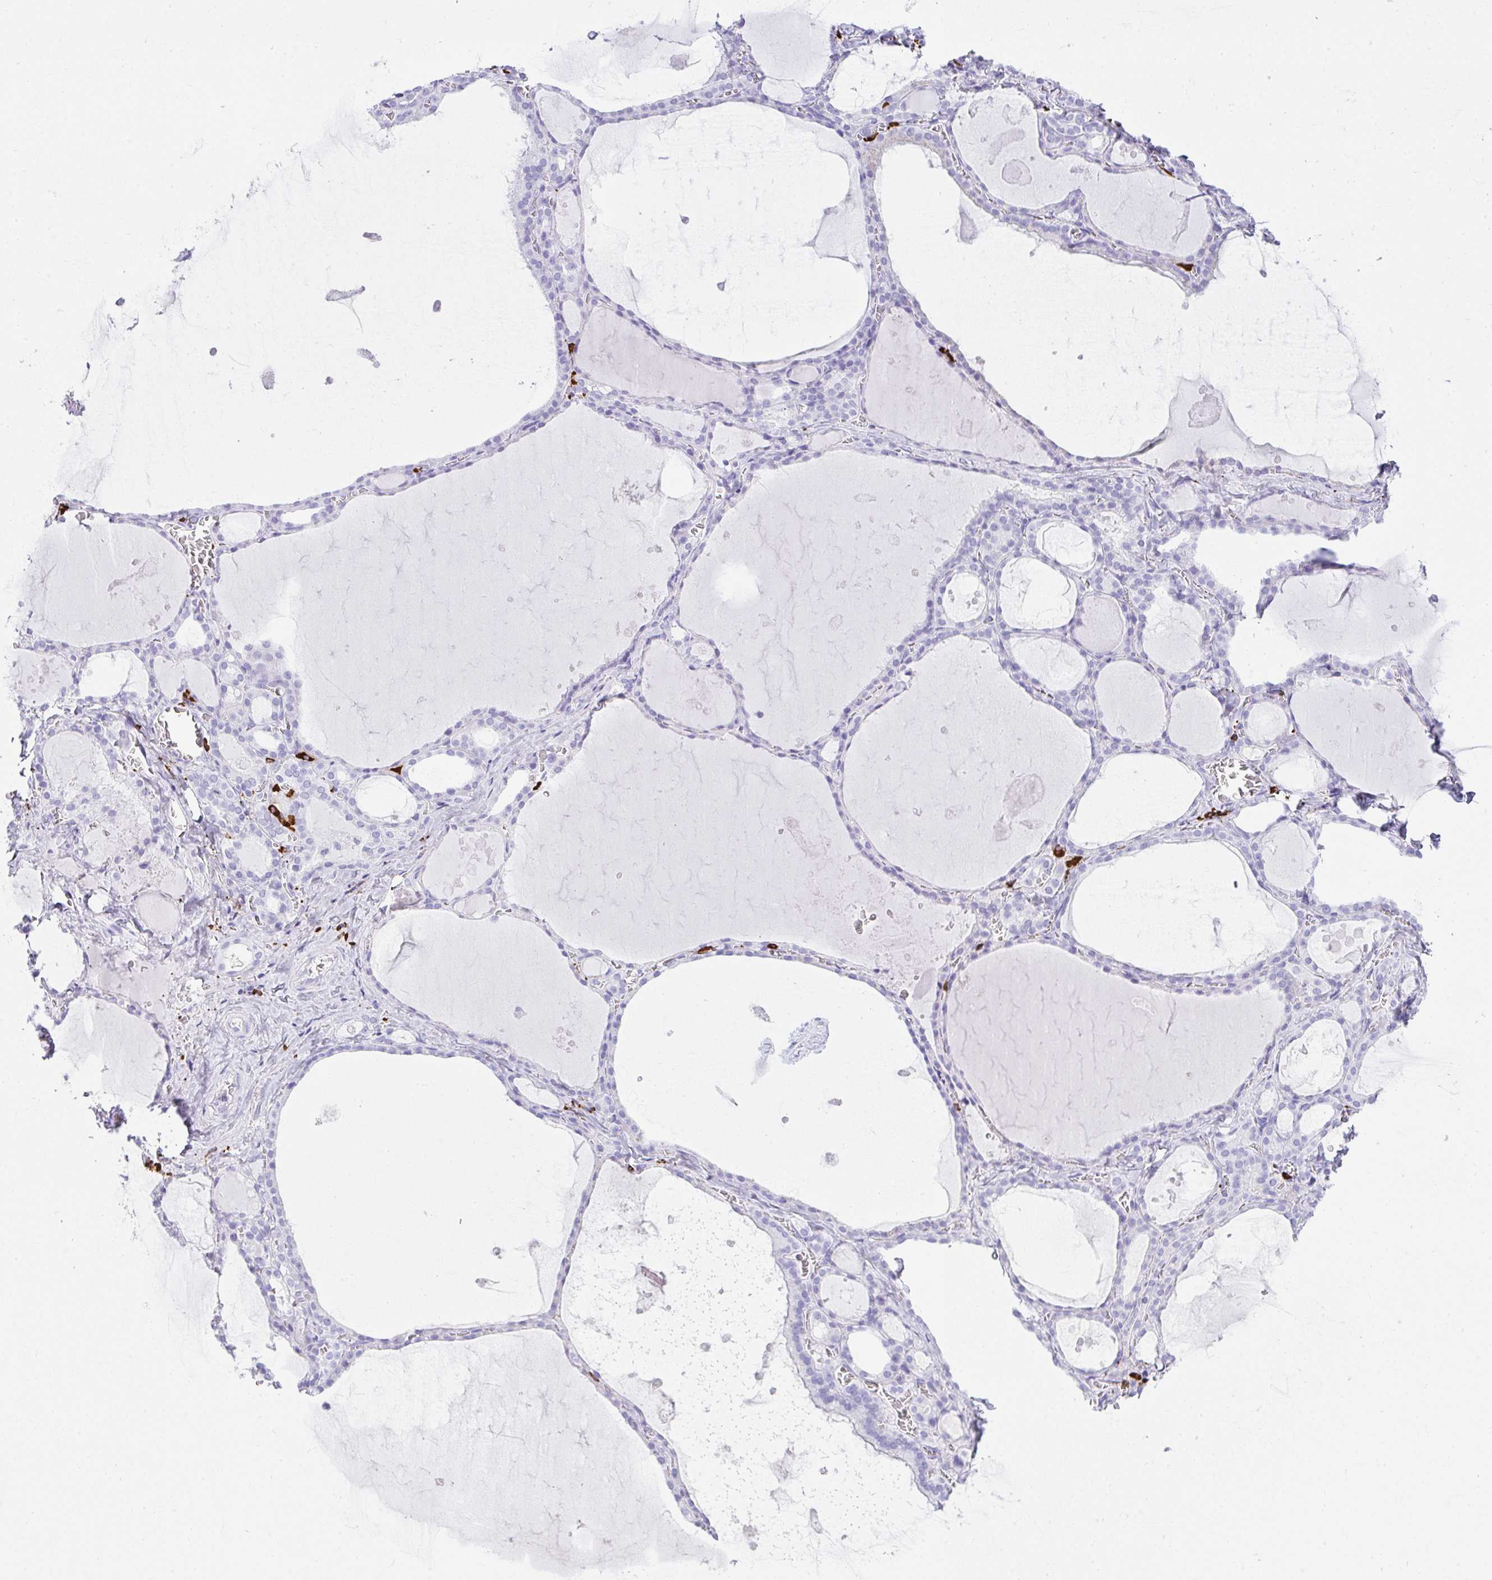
{"staining": {"intensity": "negative", "quantity": "none", "location": "none"}, "tissue": "thyroid gland", "cell_type": "Glandular cells", "image_type": "normal", "snomed": [{"axis": "morphology", "description": "Normal tissue, NOS"}, {"axis": "topography", "description": "Thyroid gland"}], "caption": "An image of human thyroid gland is negative for staining in glandular cells. (DAB (3,3'-diaminobenzidine) IHC, high magnification).", "gene": "CDADC1", "patient": {"sex": "male", "age": 56}}